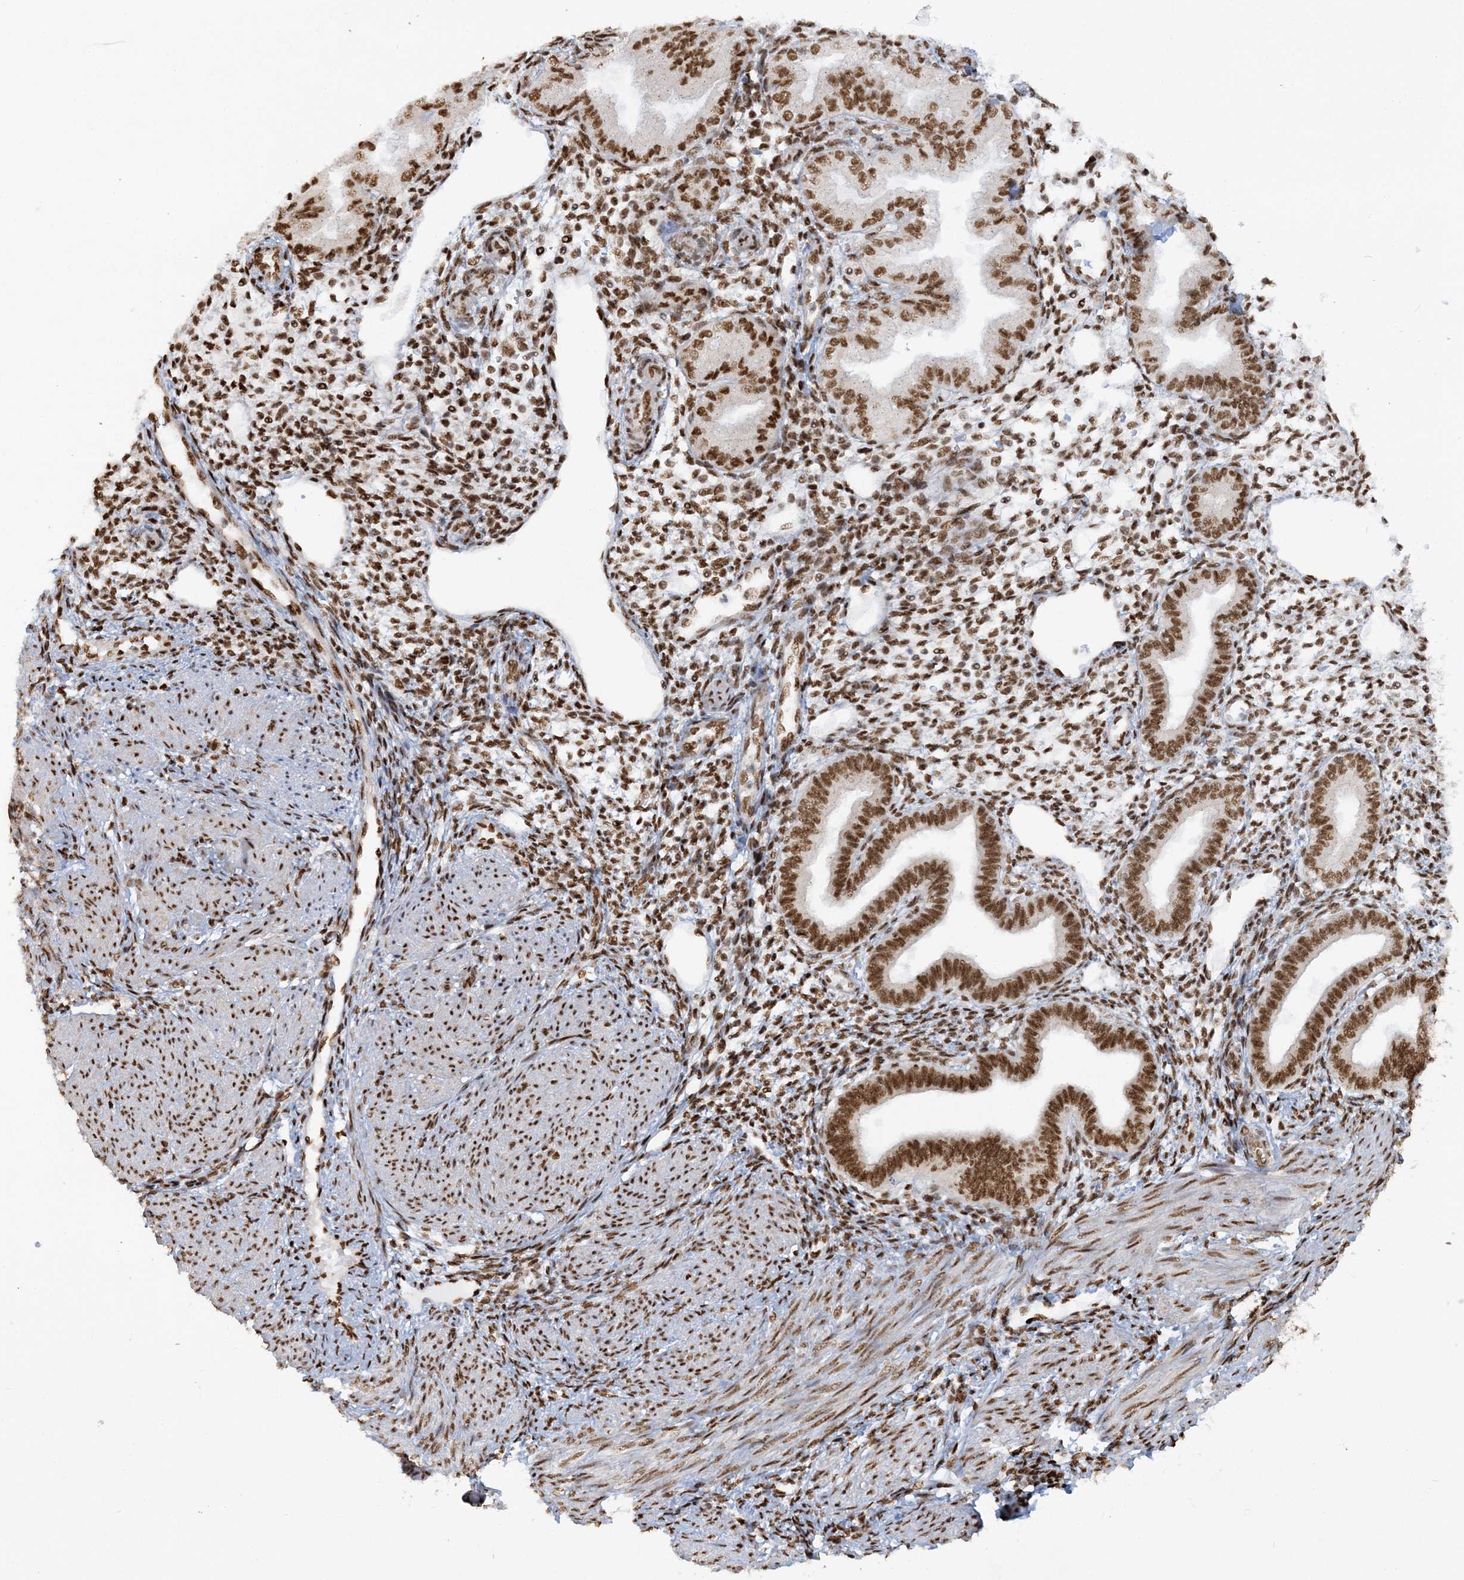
{"staining": {"intensity": "strong", "quantity": ">75%", "location": "nuclear"}, "tissue": "endometrium", "cell_type": "Cells in endometrial stroma", "image_type": "normal", "snomed": [{"axis": "morphology", "description": "Normal tissue, NOS"}, {"axis": "topography", "description": "Endometrium"}], "caption": "This is a micrograph of immunohistochemistry (IHC) staining of unremarkable endometrium, which shows strong positivity in the nuclear of cells in endometrial stroma.", "gene": "DELE1", "patient": {"sex": "female", "age": 53}}